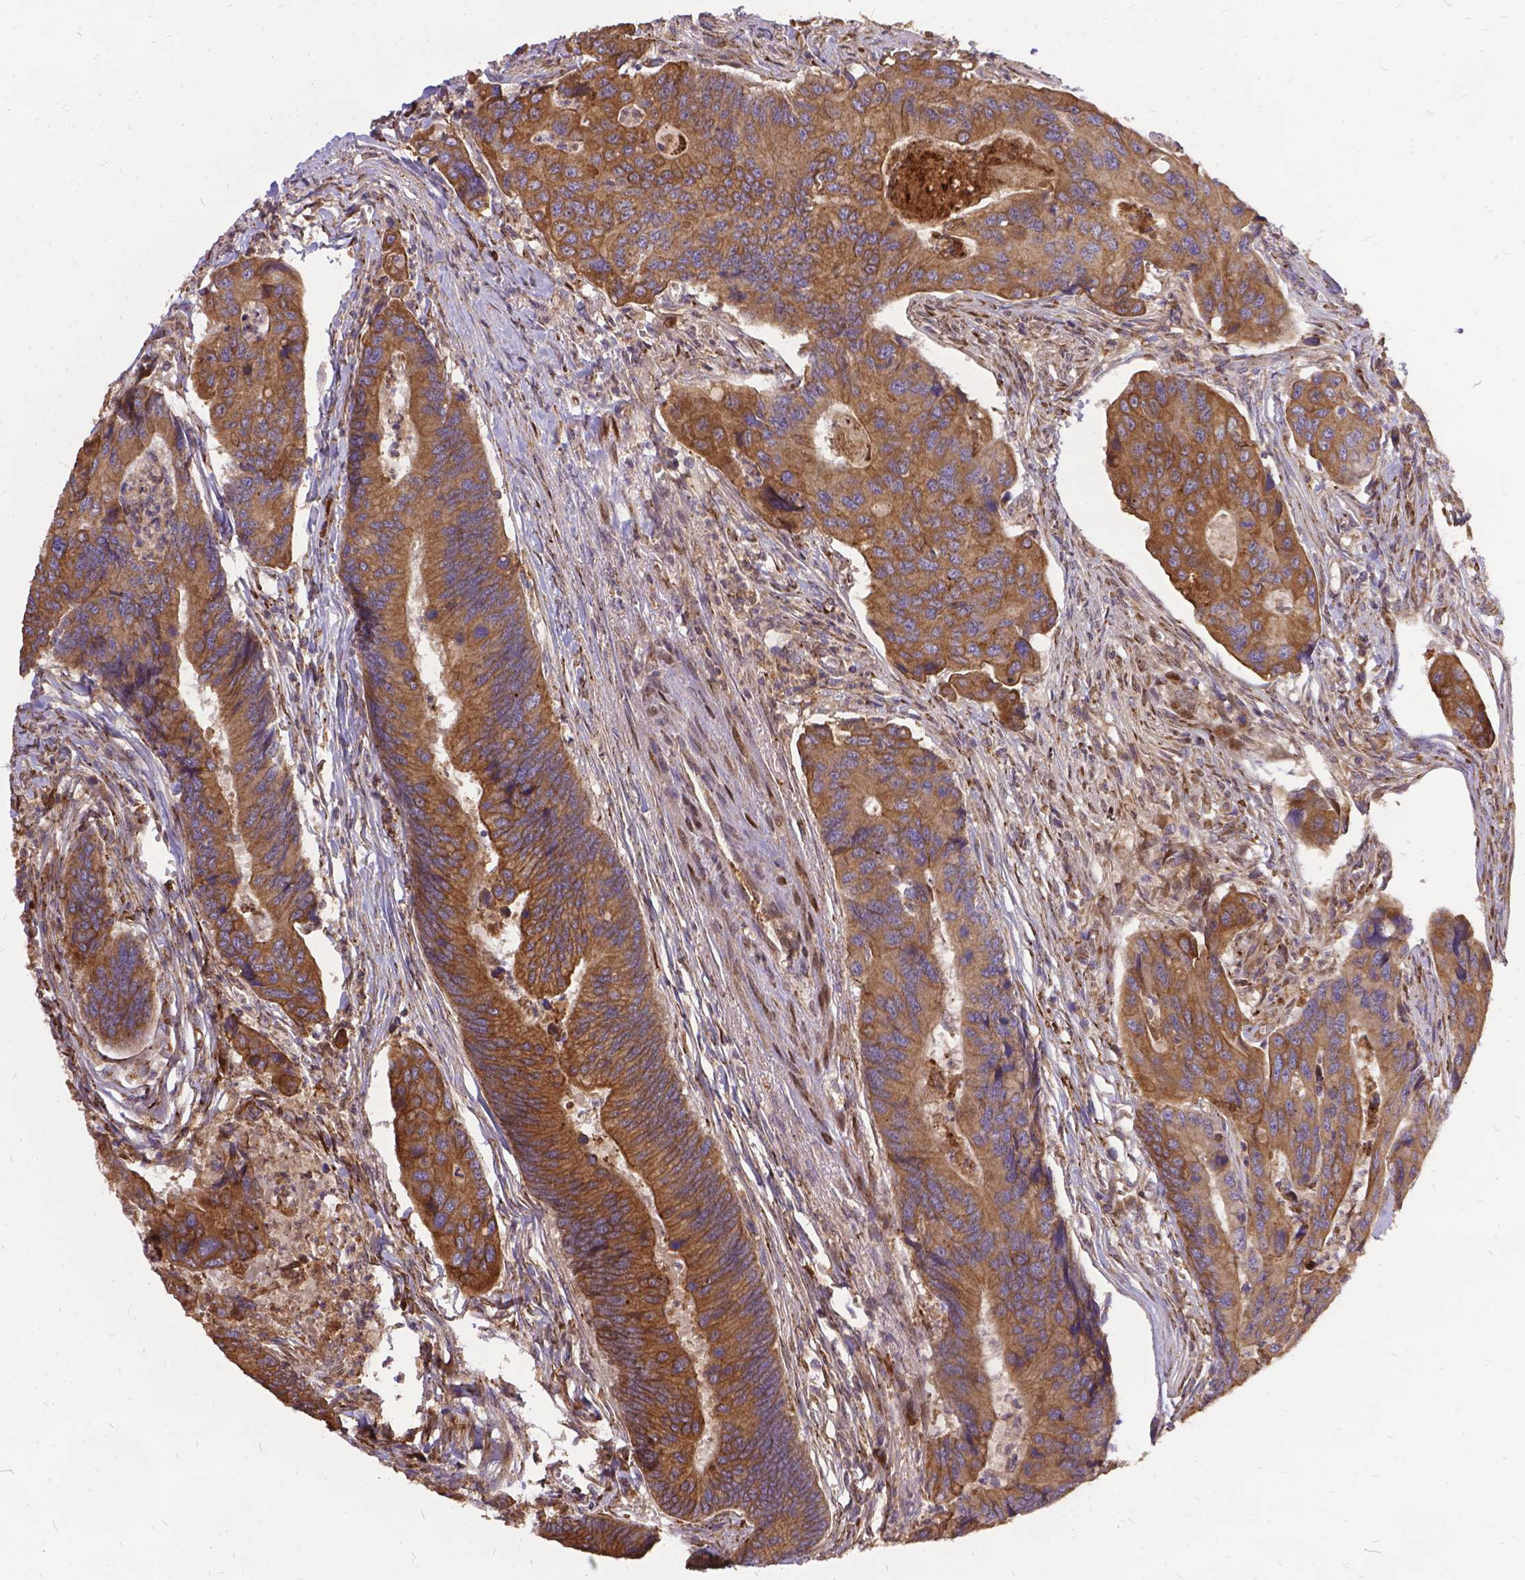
{"staining": {"intensity": "moderate", "quantity": ">75%", "location": "cytoplasmic/membranous"}, "tissue": "colorectal cancer", "cell_type": "Tumor cells", "image_type": "cancer", "snomed": [{"axis": "morphology", "description": "Adenocarcinoma, NOS"}, {"axis": "topography", "description": "Colon"}], "caption": "This is an image of immunohistochemistry staining of colorectal adenocarcinoma, which shows moderate expression in the cytoplasmic/membranous of tumor cells.", "gene": "DENND6A", "patient": {"sex": "female", "age": 67}}